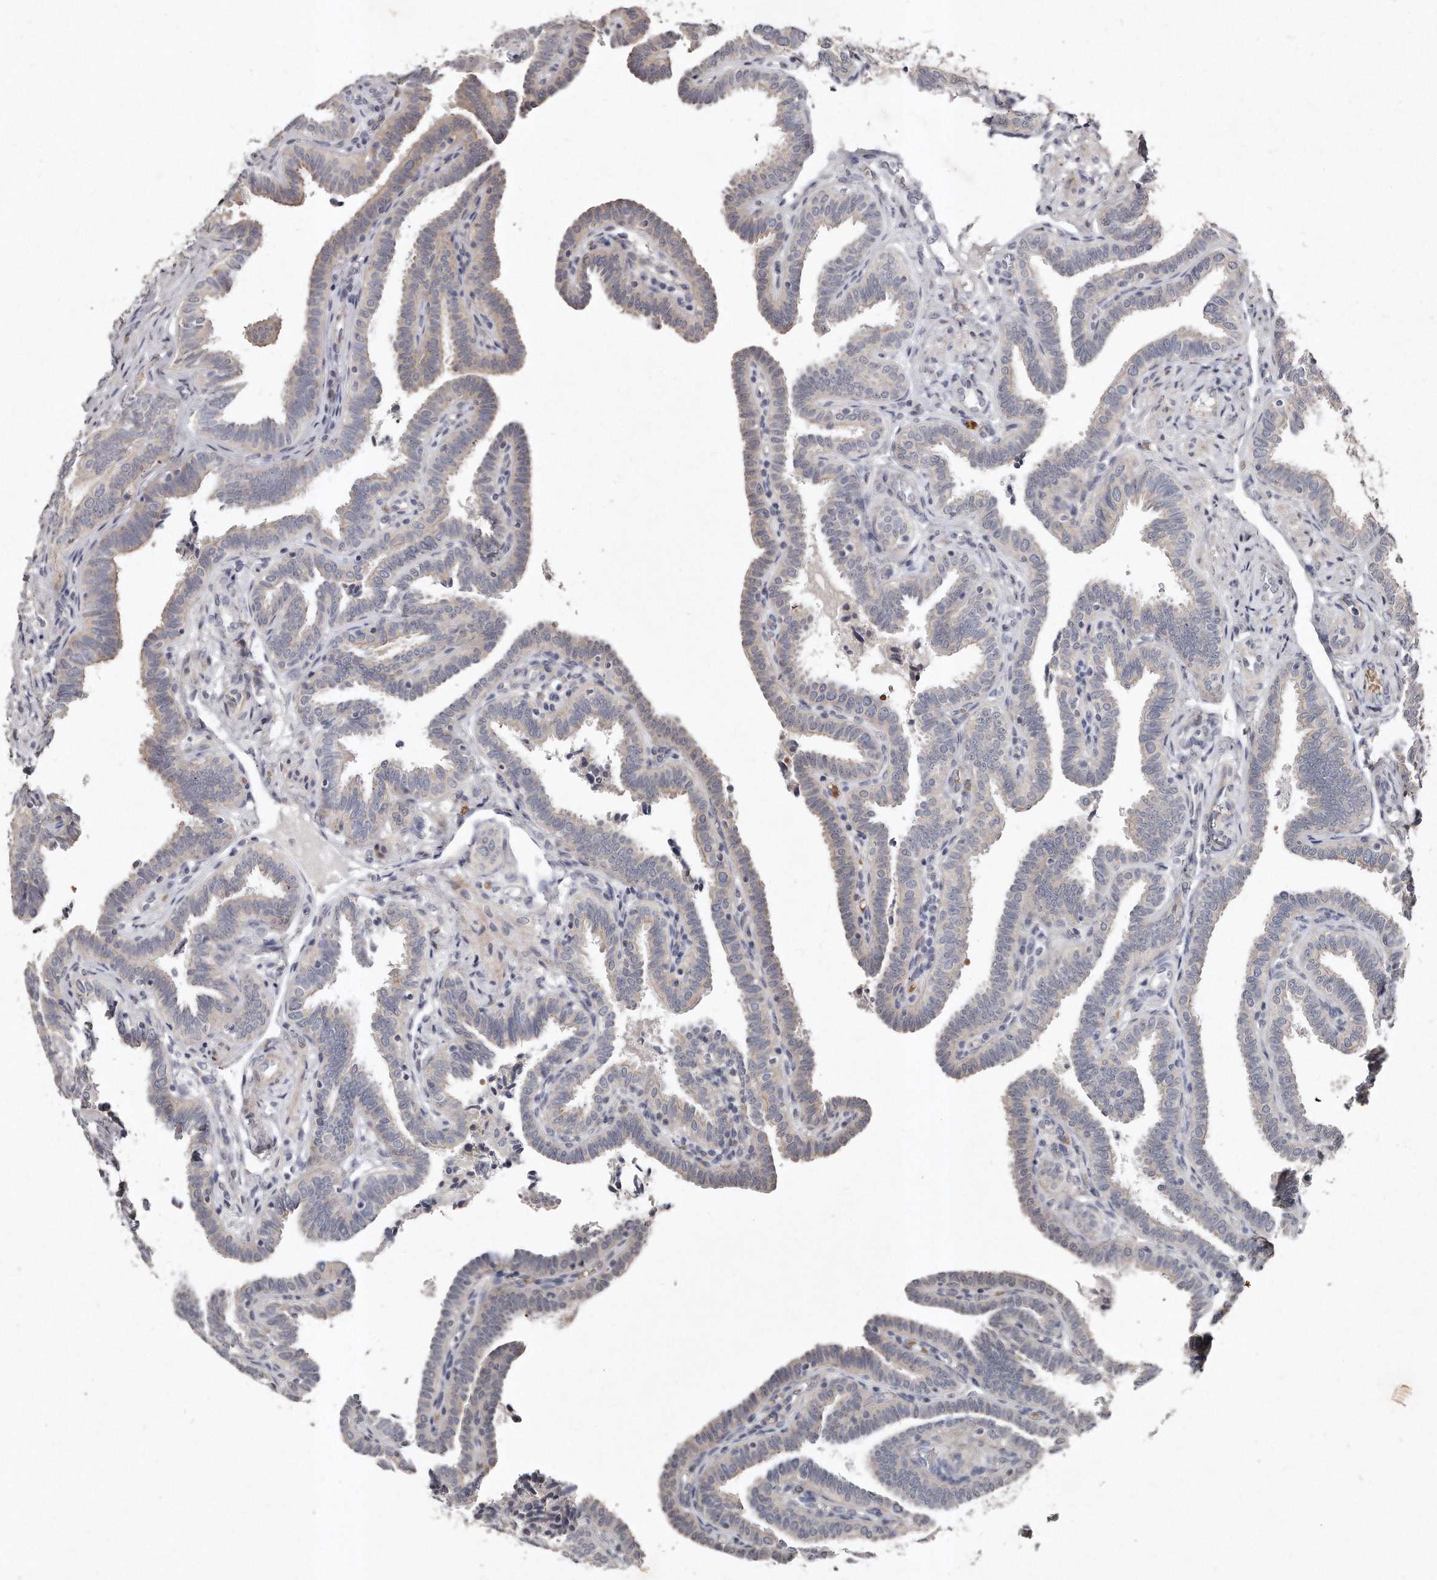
{"staining": {"intensity": "weak", "quantity": "<25%", "location": "cytoplasmic/membranous"}, "tissue": "fallopian tube", "cell_type": "Glandular cells", "image_type": "normal", "snomed": [{"axis": "morphology", "description": "Normal tissue, NOS"}, {"axis": "topography", "description": "Fallopian tube"}], "caption": "Immunohistochemical staining of normal fallopian tube displays no significant staining in glandular cells. The staining is performed using DAB brown chromogen with nuclei counter-stained in using hematoxylin.", "gene": "TECR", "patient": {"sex": "female", "age": 39}}